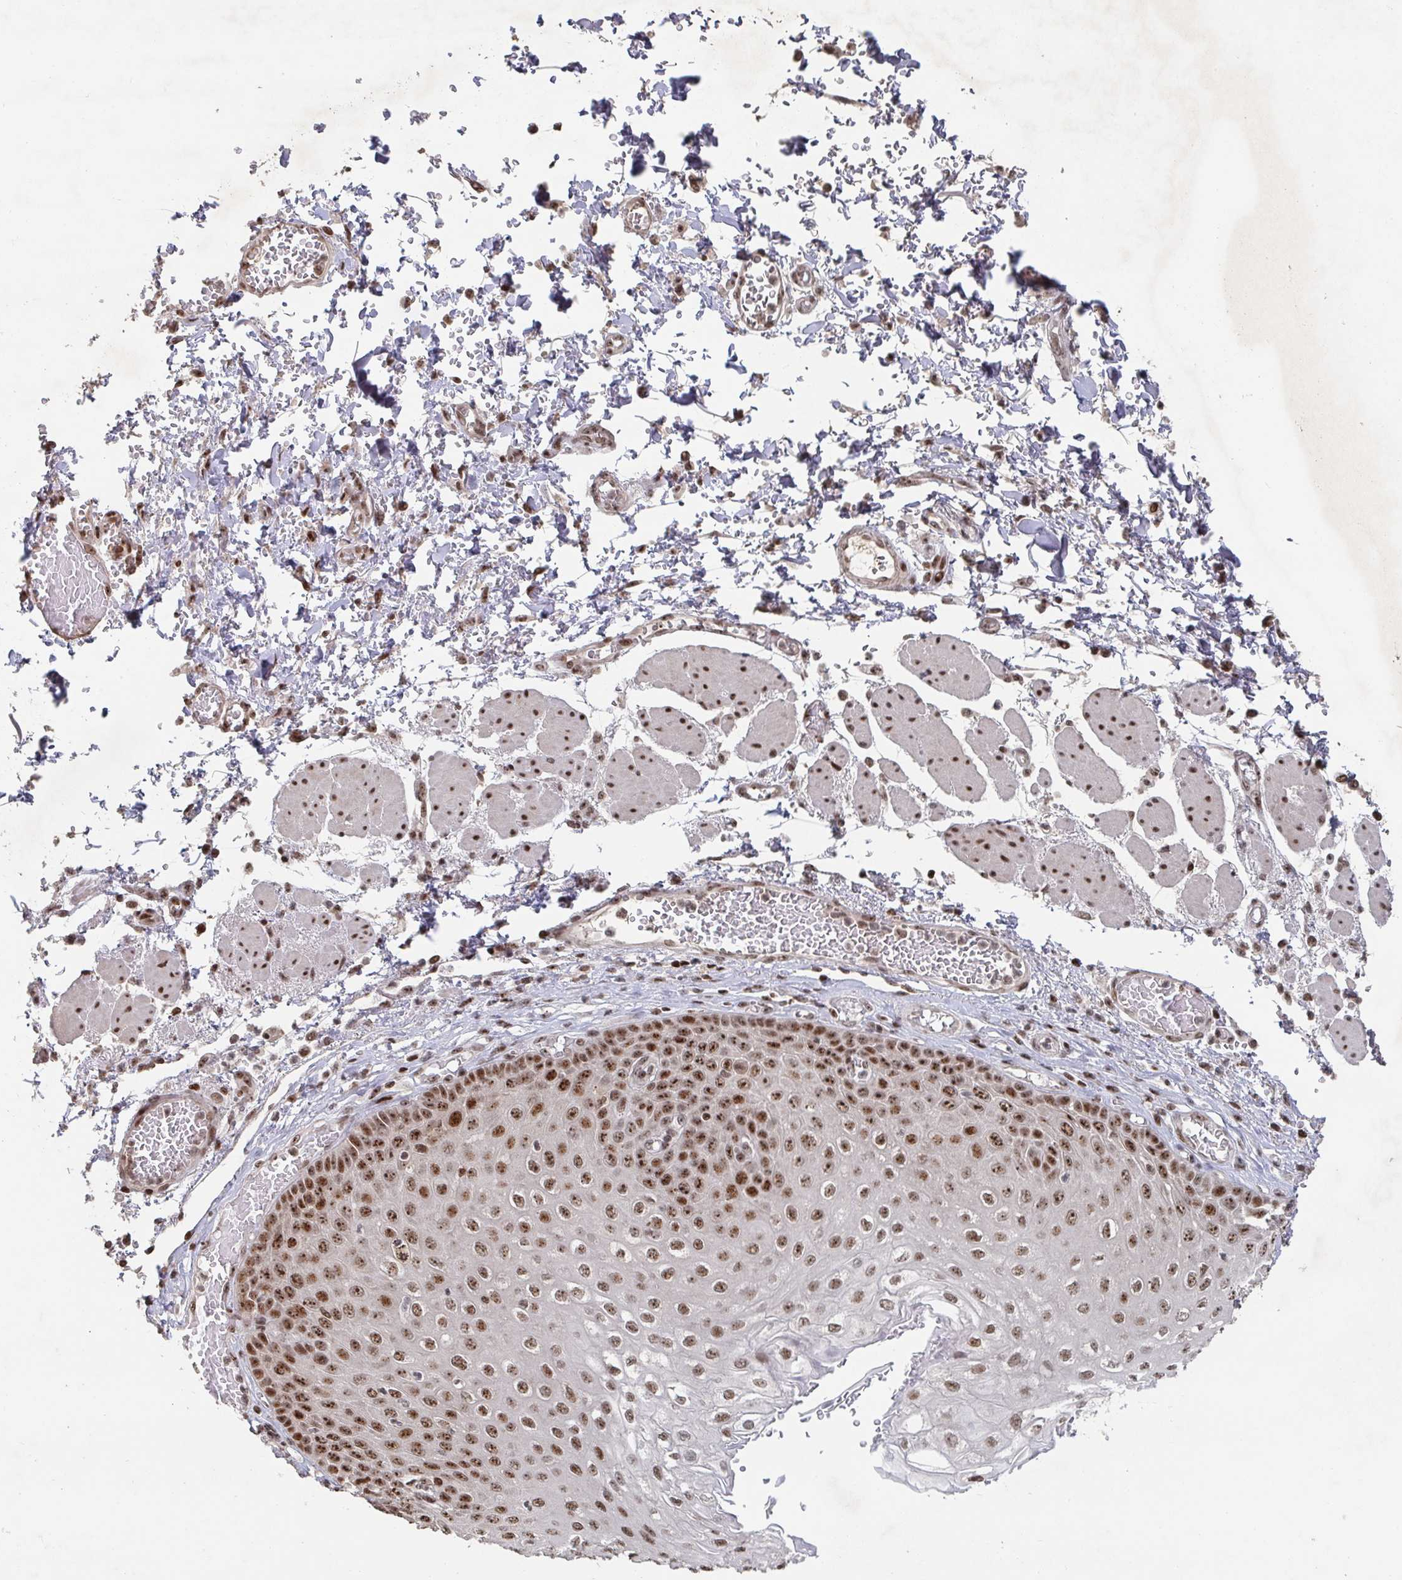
{"staining": {"intensity": "strong", "quantity": ">75%", "location": "nuclear"}, "tissue": "esophagus", "cell_type": "Squamous epithelial cells", "image_type": "normal", "snomed": [{"axis": "morphology", "description": "Normal tissue, NOS"}, {"axis": "morphology", "description": "Adenocarcinoma, NOS"}, {"axis": "topography", "description": "Esophagus"}], "caption": "Esophagus stained with DAB (3,3'-diaminobenzidine) IHC demonstrates high levels of strong nuclear positivity in approximately >75% of squamous epithelial cells. The staining was performed using DAB to visualize the protein expression in brown, while the nuclei were stained in blue with hematoxylin (Magnification: 20x).", "gene": "ZDHHC12", "patient": {"sex": "male", "age": 81}}